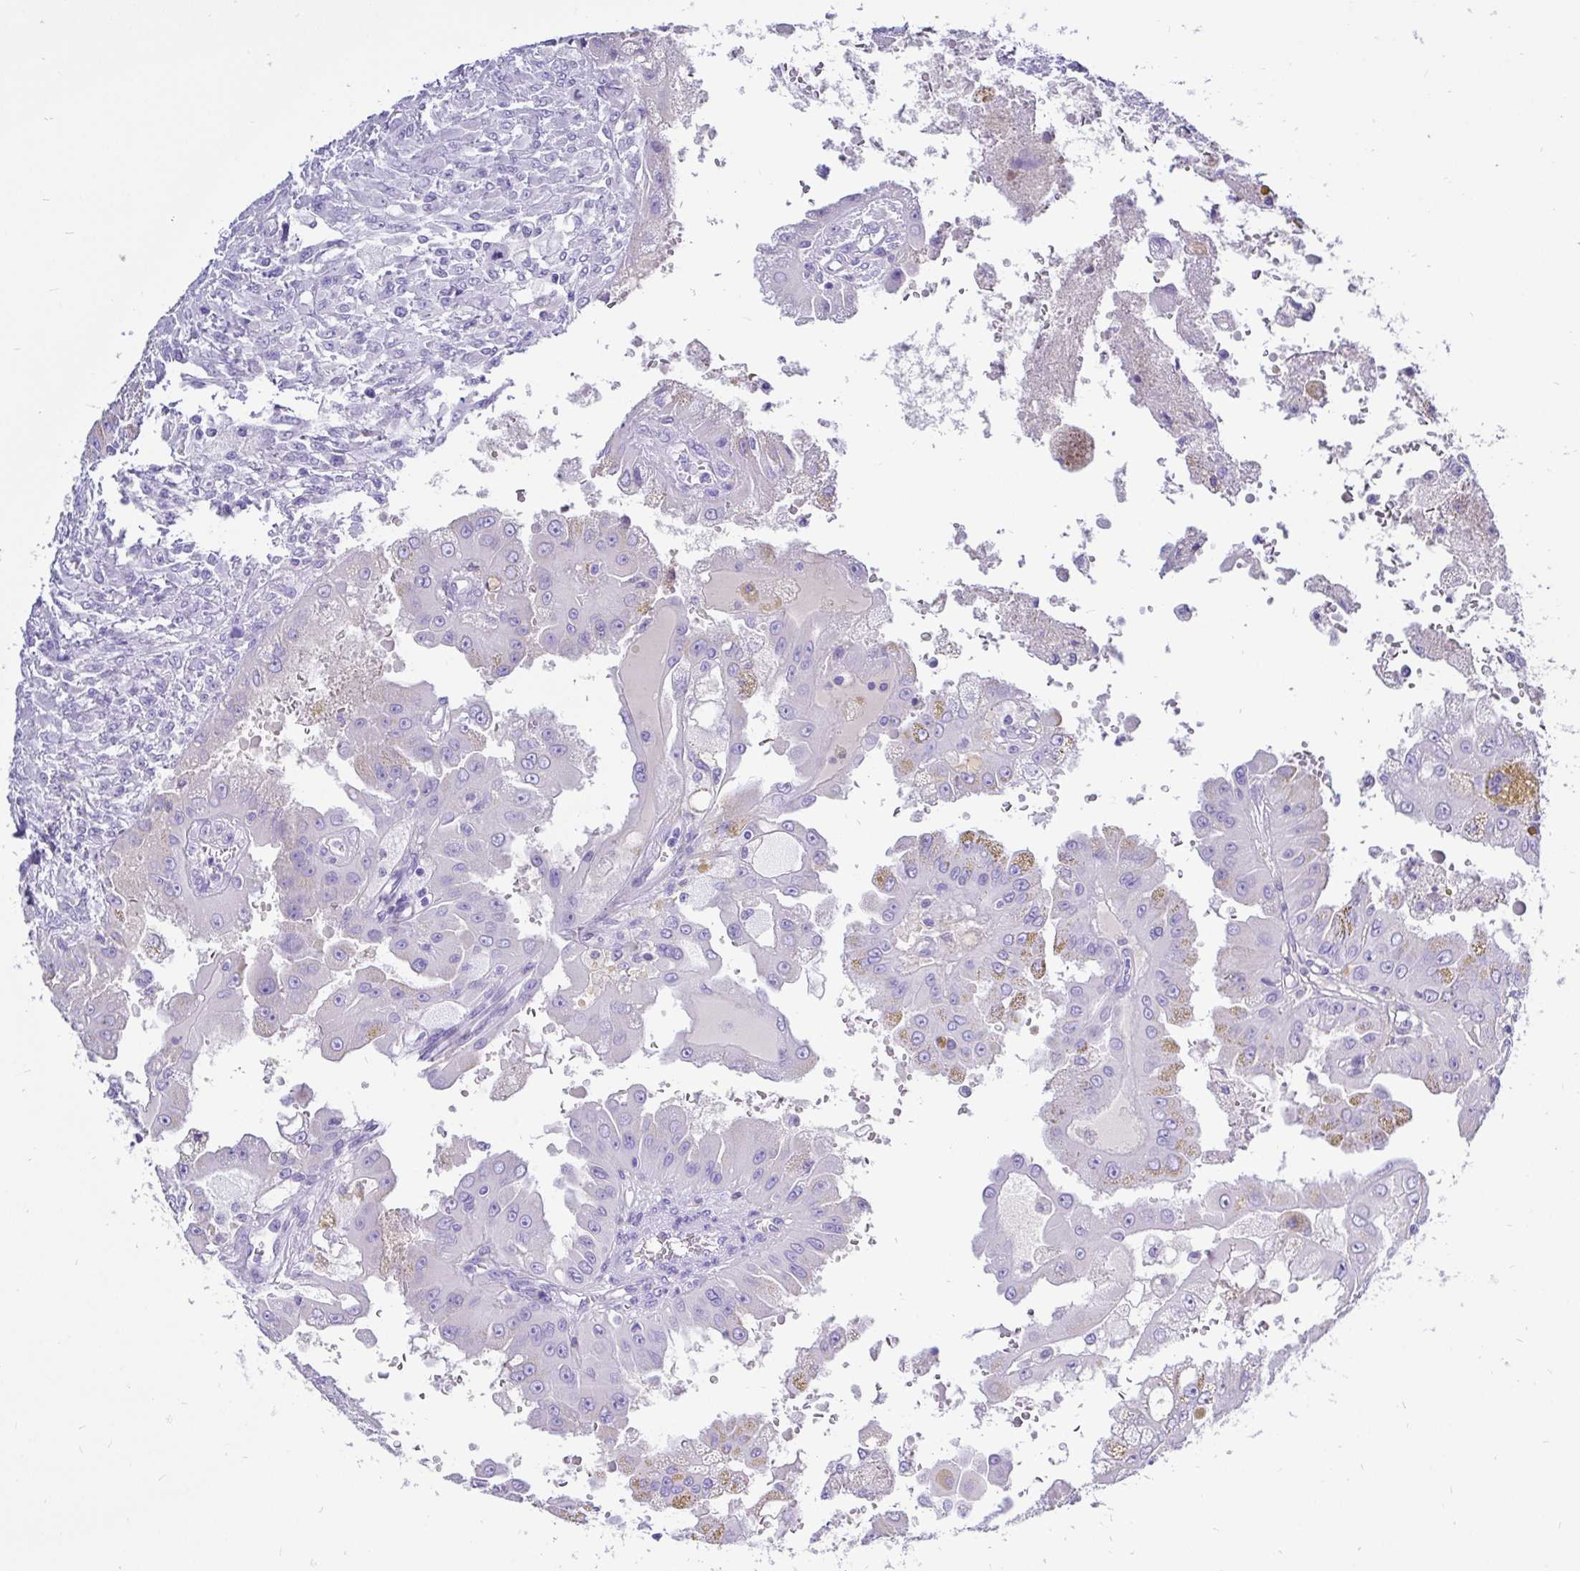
{"staining": {"intensity": "negative", "quantity": "none", "location": "none"}, "tissue": "renal cancer", "cell_type": "Tumor cells", "image_type": "cancer", "snomed": [{"axis": "morphology", "description": "Adenocarcinoma, NOS"}, {"axis": "topography", "description": "Kidney"}], "caption": "This is an immunohistochemistry histopathology image of human renal adenocarcinoma. There is no positivity in tumor cells.", "gene": "KRT13", "patient": {"sex": "male", "age": 58}}